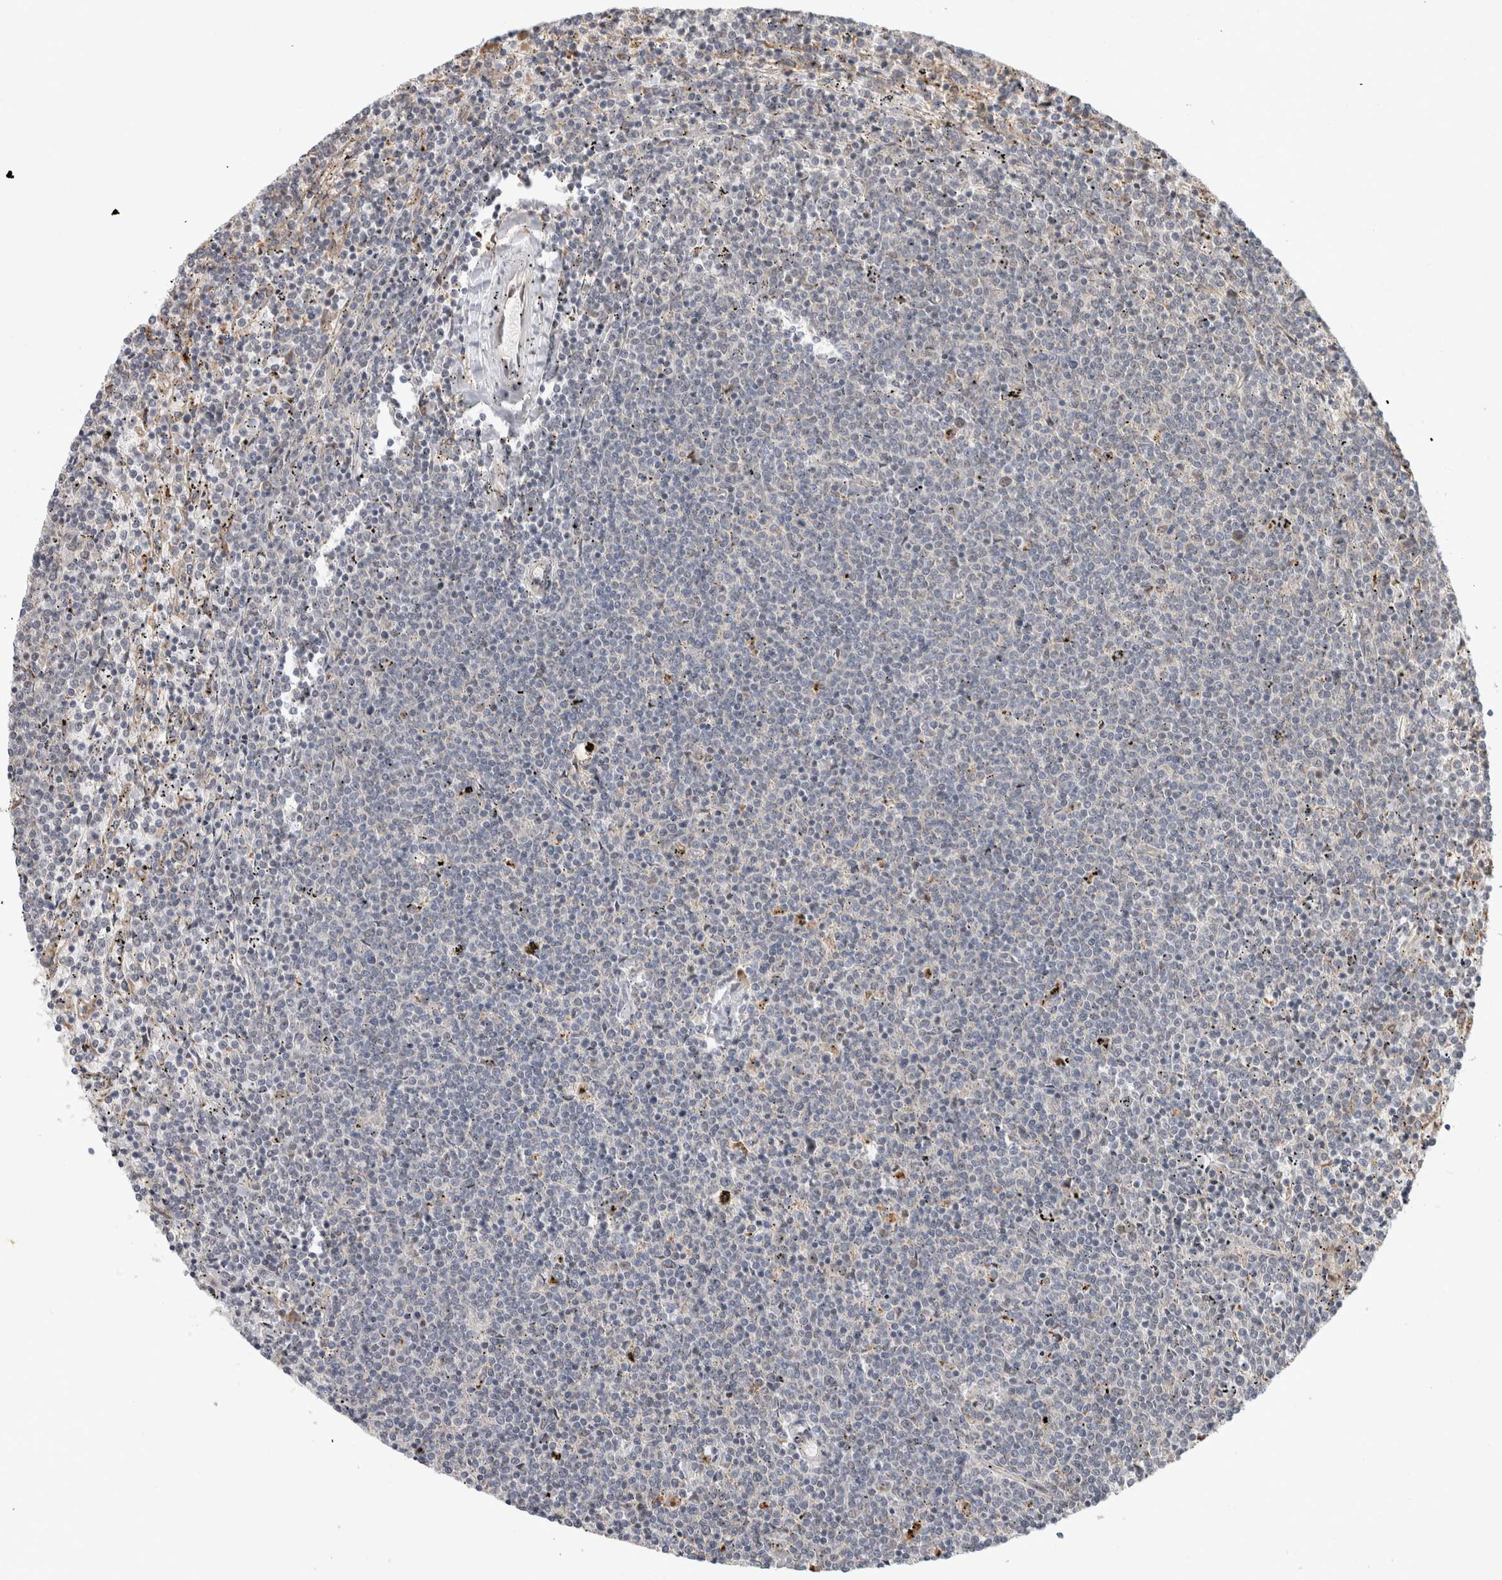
{"staining": {"intensity": "negative", "quantity": "none", "location": "none"}, "tissue": "lymphoma", "cell_type": "Tumor cells", "image_type": "cancer", "snomed": [{"axis": "morphology", "description": "Malignant lymphoma, non-Hodgkin's type, Low grade"}, {"axis": "topography", "description": "Spleen"}], "caption": "High magnification brightfield microscopy of low-grade malignant lymphoma, non-Hodgkin's type stained with DAB (brown) and counterstained with hematoxylin (blue): tumor cells show no significant positivity.", "gene": "NAB2", "patient": {"sex": "female", "age": 50}}